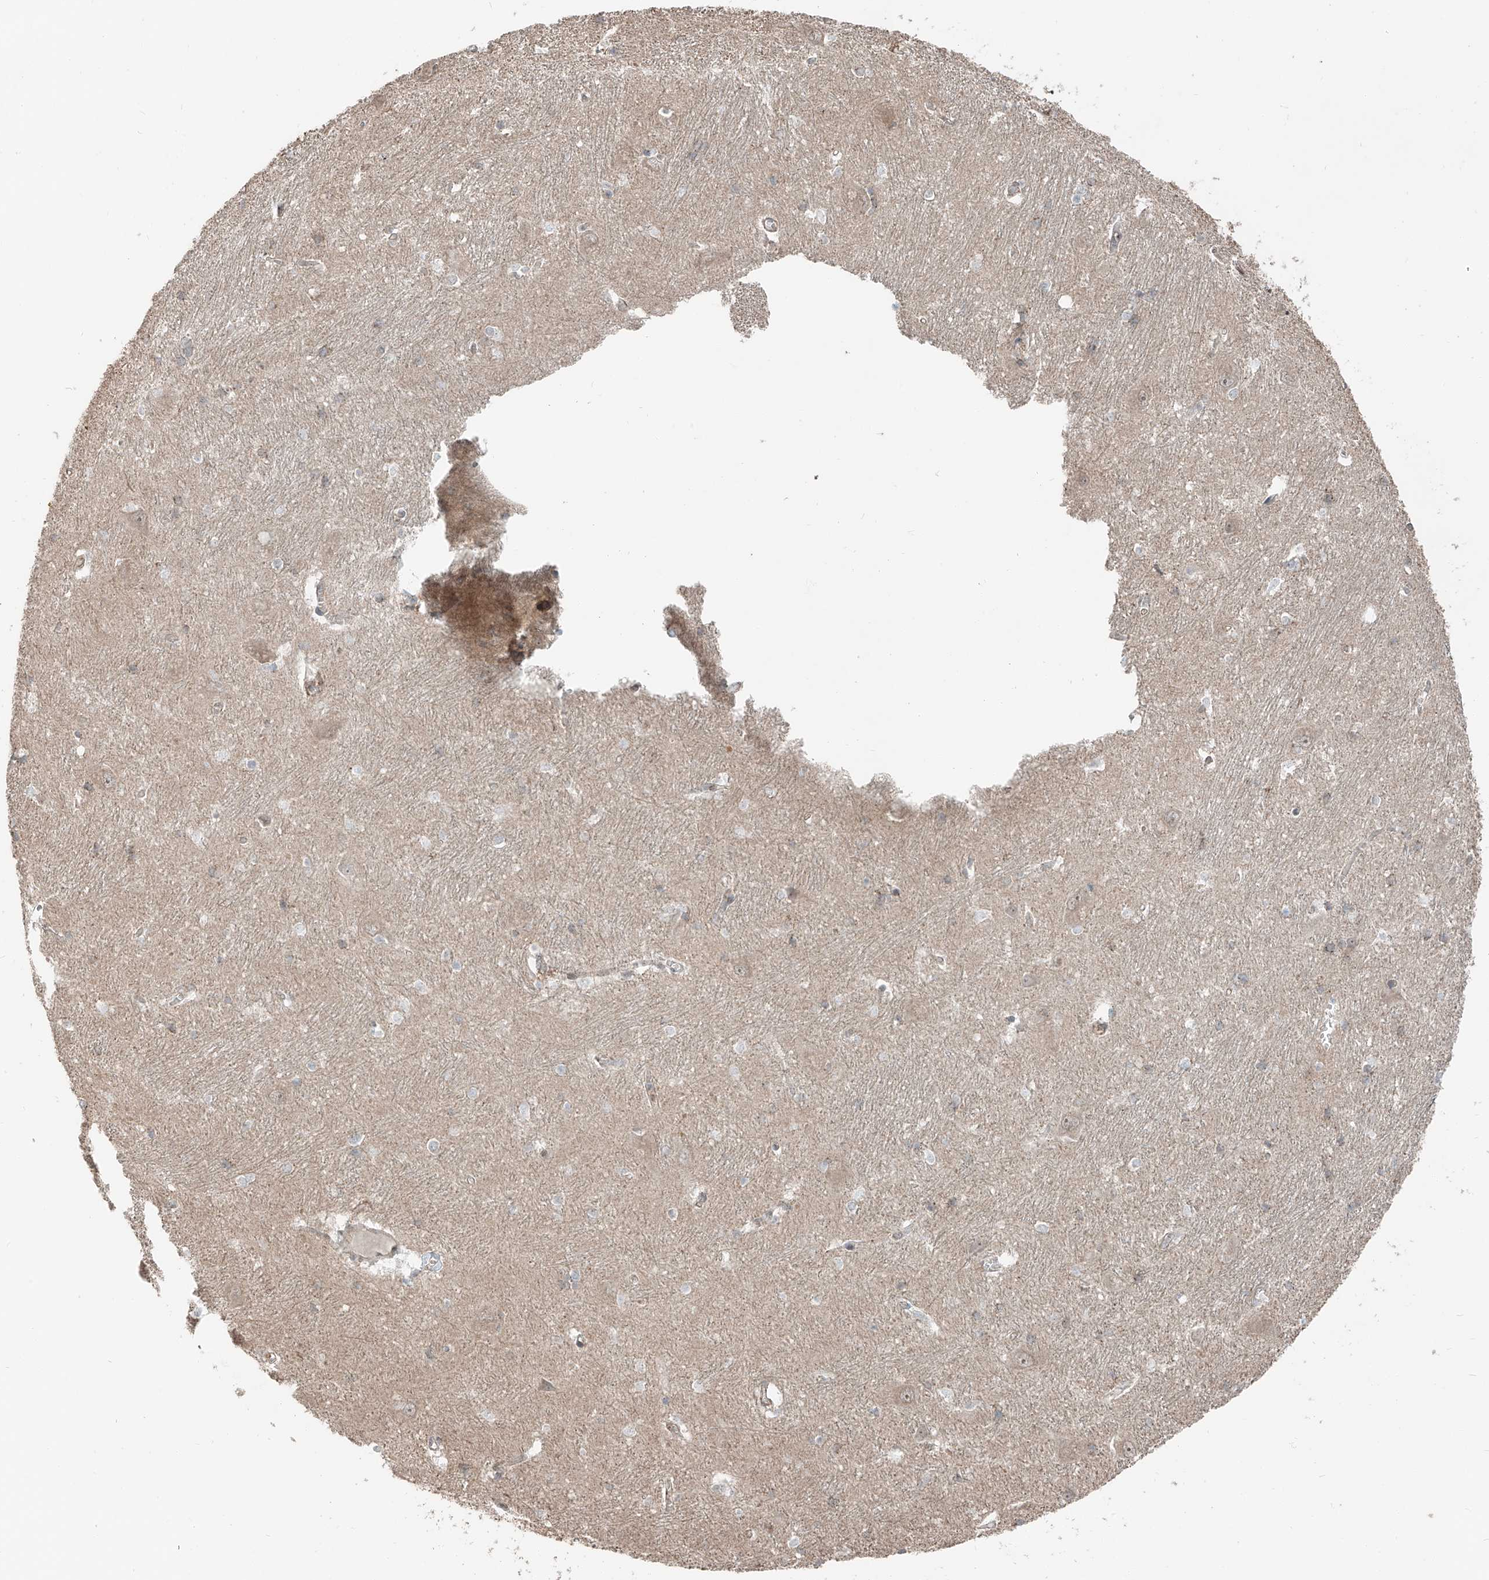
{"staining": {"intensity": "moderate", "quantity": "<25%", "location": "cytoplasmic/membranous"}, "tissue": "caudate", "cell_type": "Glial cells", "image_type": "normal", "snomed": [{"axis": "morphology", "description": "Normal tissue, NOS"}, {"axis": "topography", "description": "Lateral ventricle wall"}], "caption": "This micrograph shows immunohistochemistry staining of benign human caudate, with low moderate cytoplasmic/membranous expression in approximately <25% of glial cells.", "gene": "CEP162", "patient": {"sex": "male", "age": 37}}